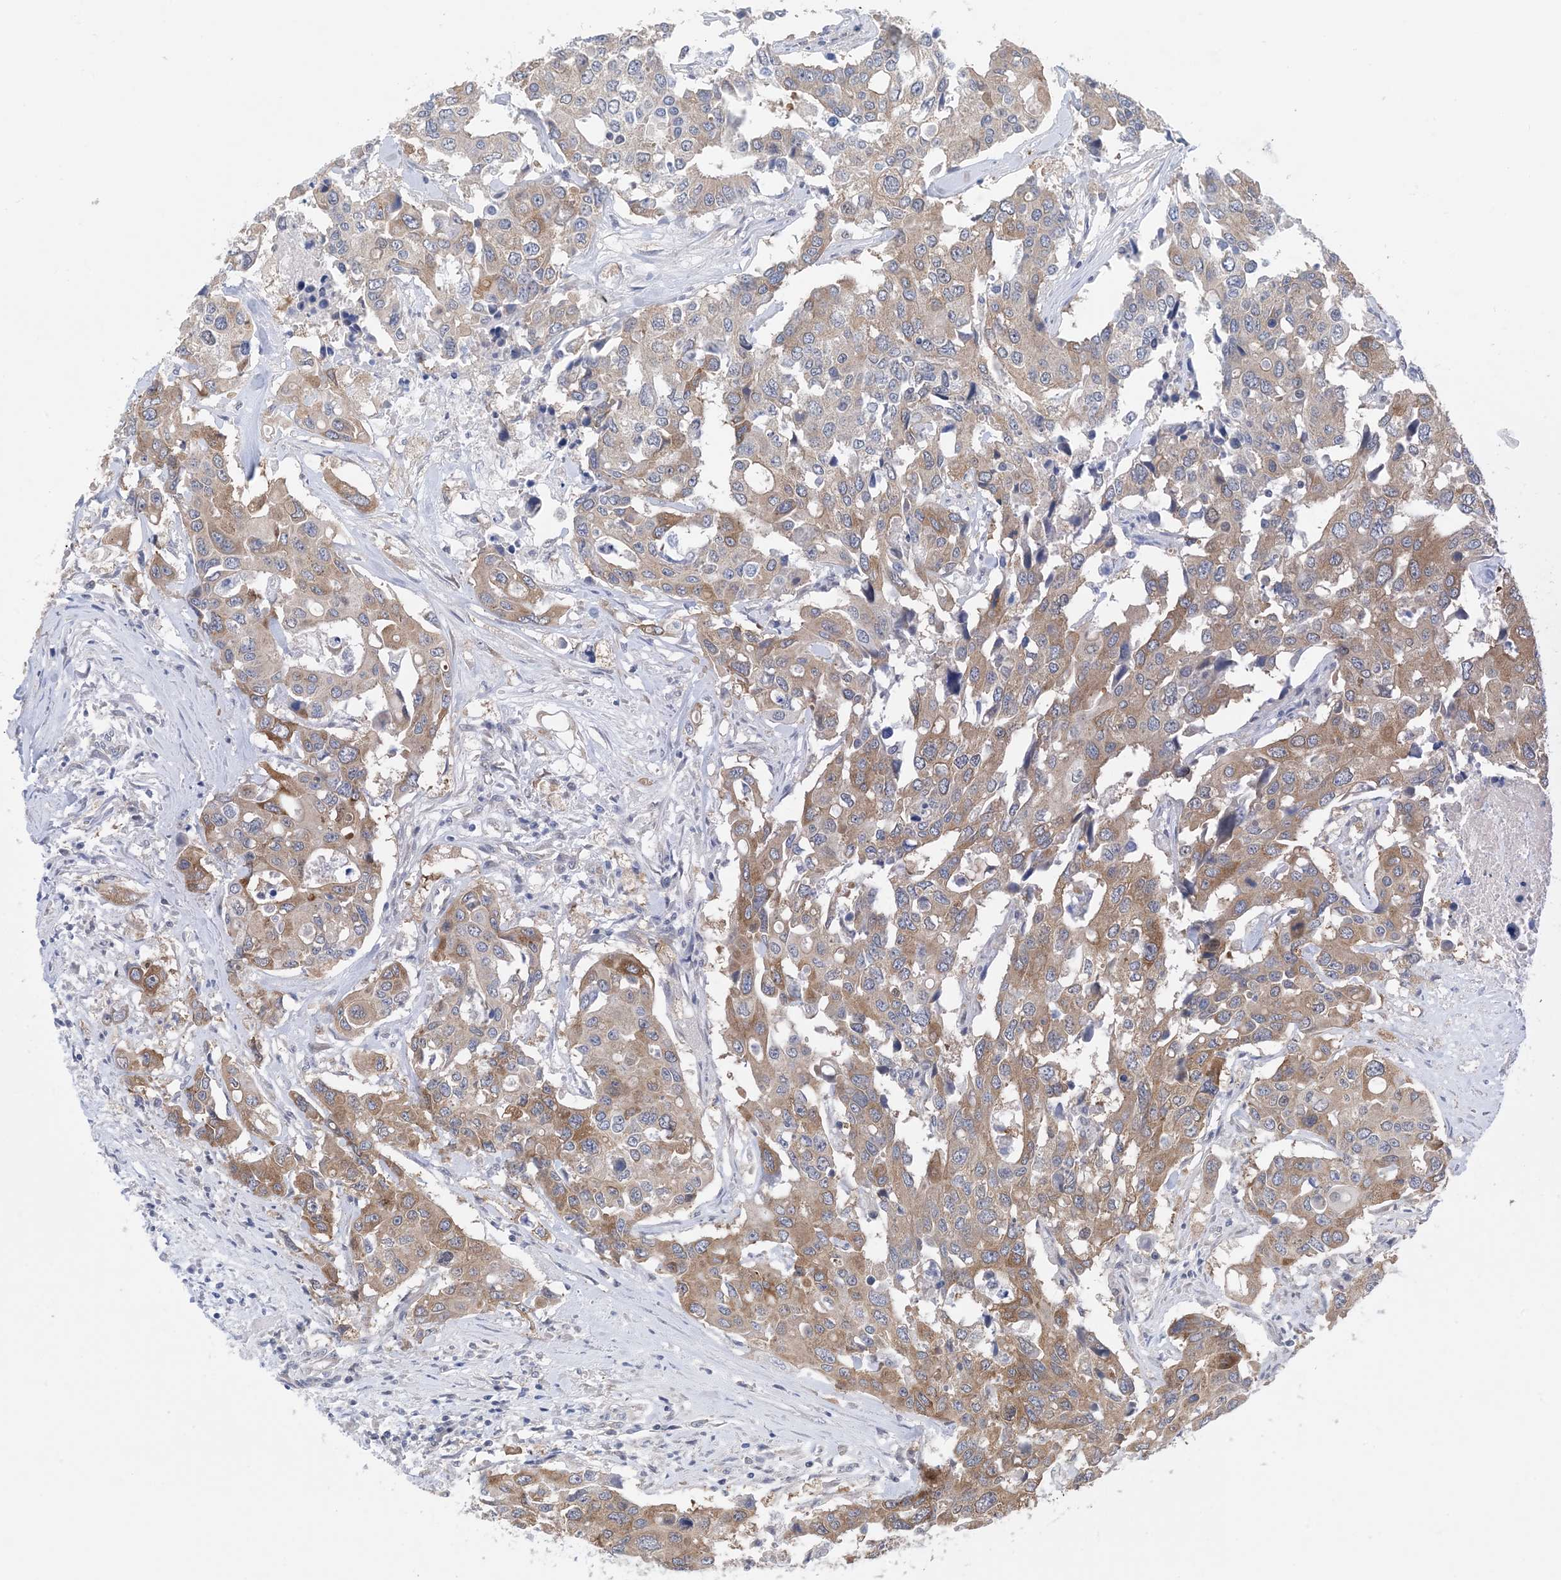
{"staining": {"intensity": "moderate", "quantity": ">75%", "location": "cytoplasmic/membranous"}, "tissue": "colorectal cancer", "cell_type": "Tumor cells", "image_type": "cancer", "snomed": [{"axis": "morphology", "description": "Adenocarcinoma, NOS"}, {"axis": "topography", "description": "Colon"}], "caption": "Colorectal cancer stained with a protein marker shows moderate staining in tumor cells.", "gene": "EHBP1", "patient": {"sex": "male", "age": 77}}